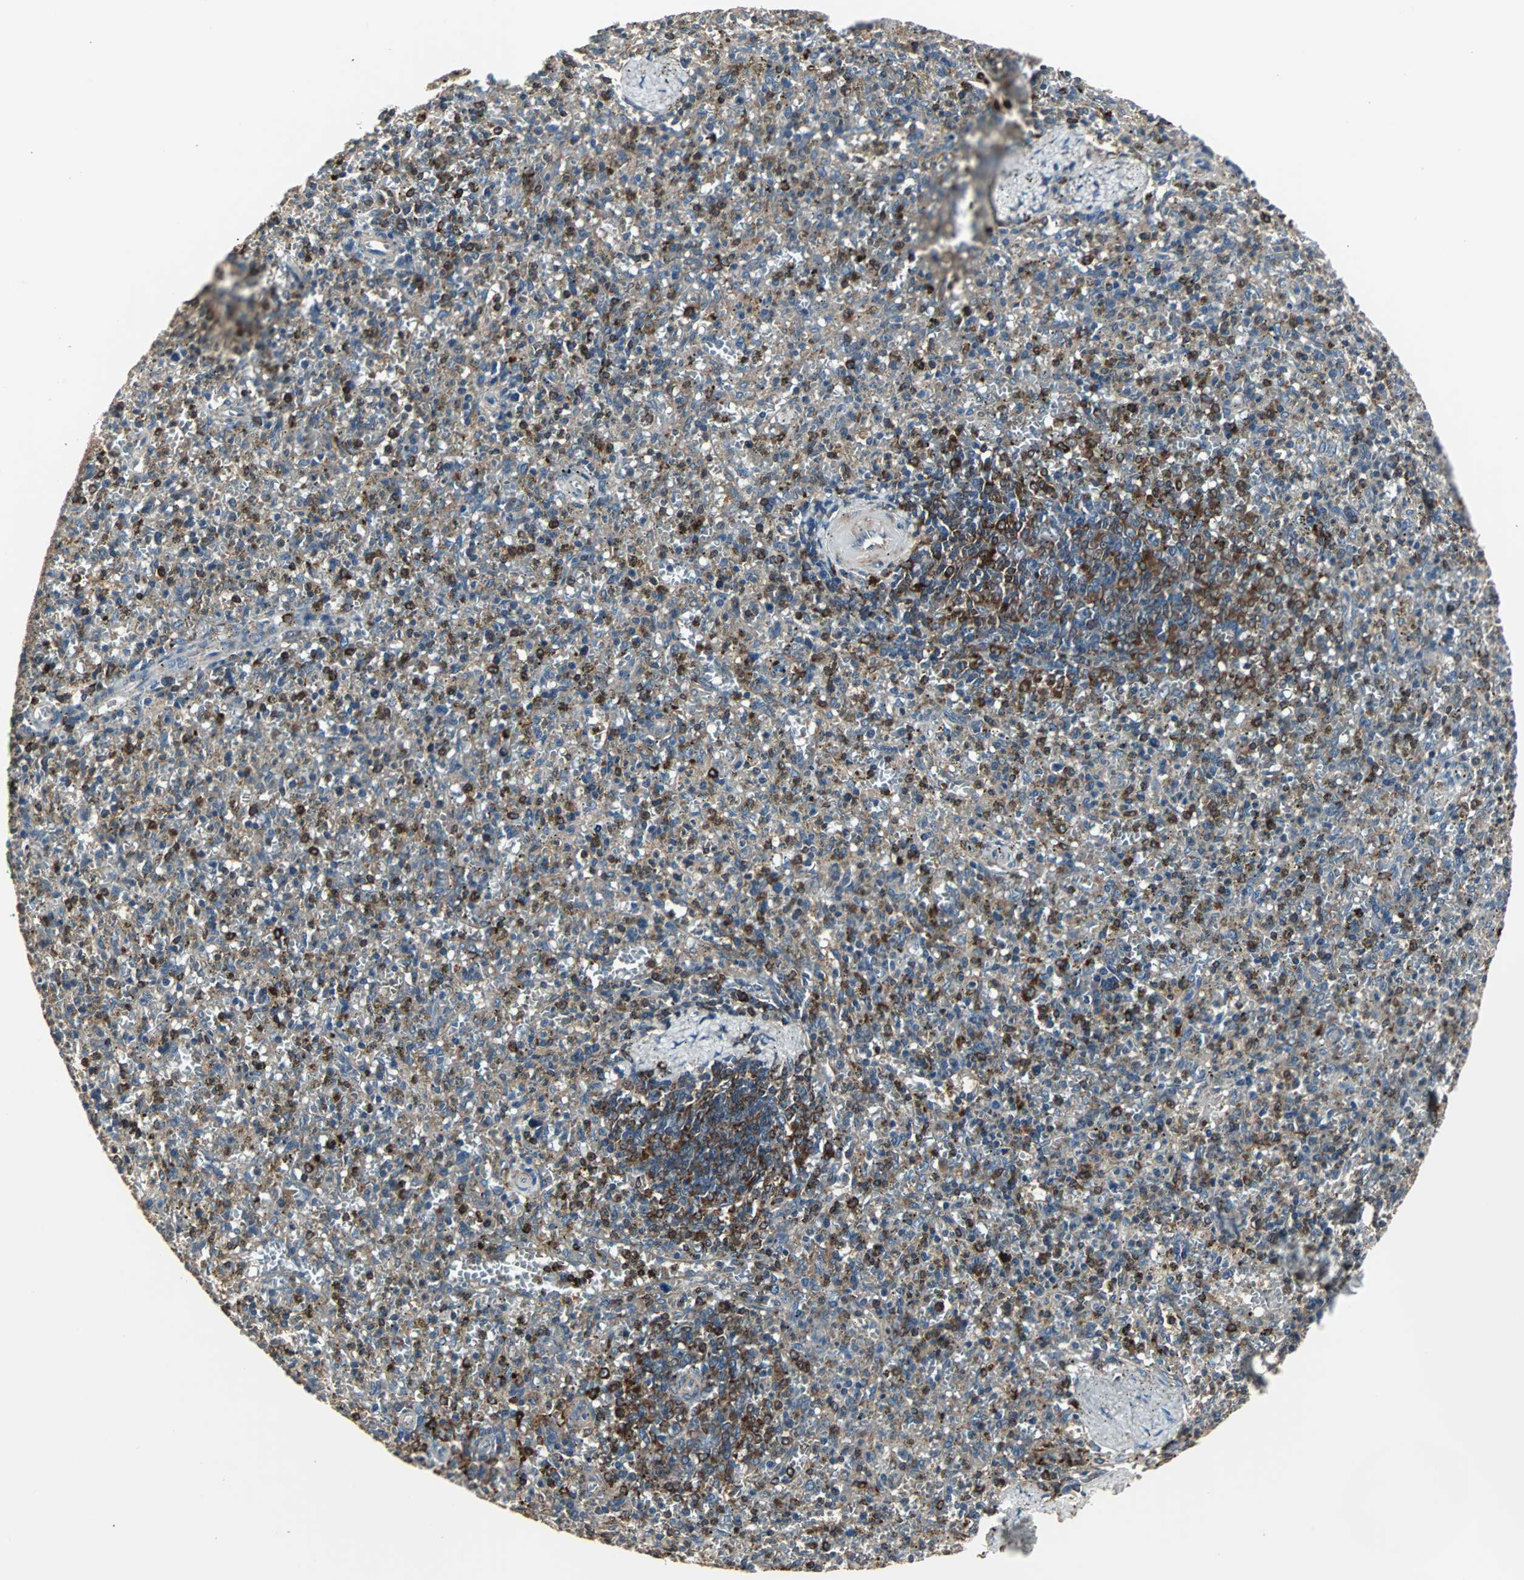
{"staining": {"intensity": "moderate", "quantity": "25%-75%", "location": "cytoplasmic/membranous"}, "tissue": "spleen", "cell_type": "Cells in red pulp", "image_type": "normal", "snomed": [{"axis": "morphology", "description": "Normal tissue, NOS"}, {"axis": "topography", "description": "Spleen"}], "caption": "High-magnification brightfield microscopy of unremarkable spleen stained with DAB (brown) and counterstained with hematoxylin (blue). cells in red pulp exhibit moderate cytoplasmic/membranous expression is present in about25%-75% of cells.", "gene": "LRRFIP1", "patient": {"sex": "male", "age": 72}}